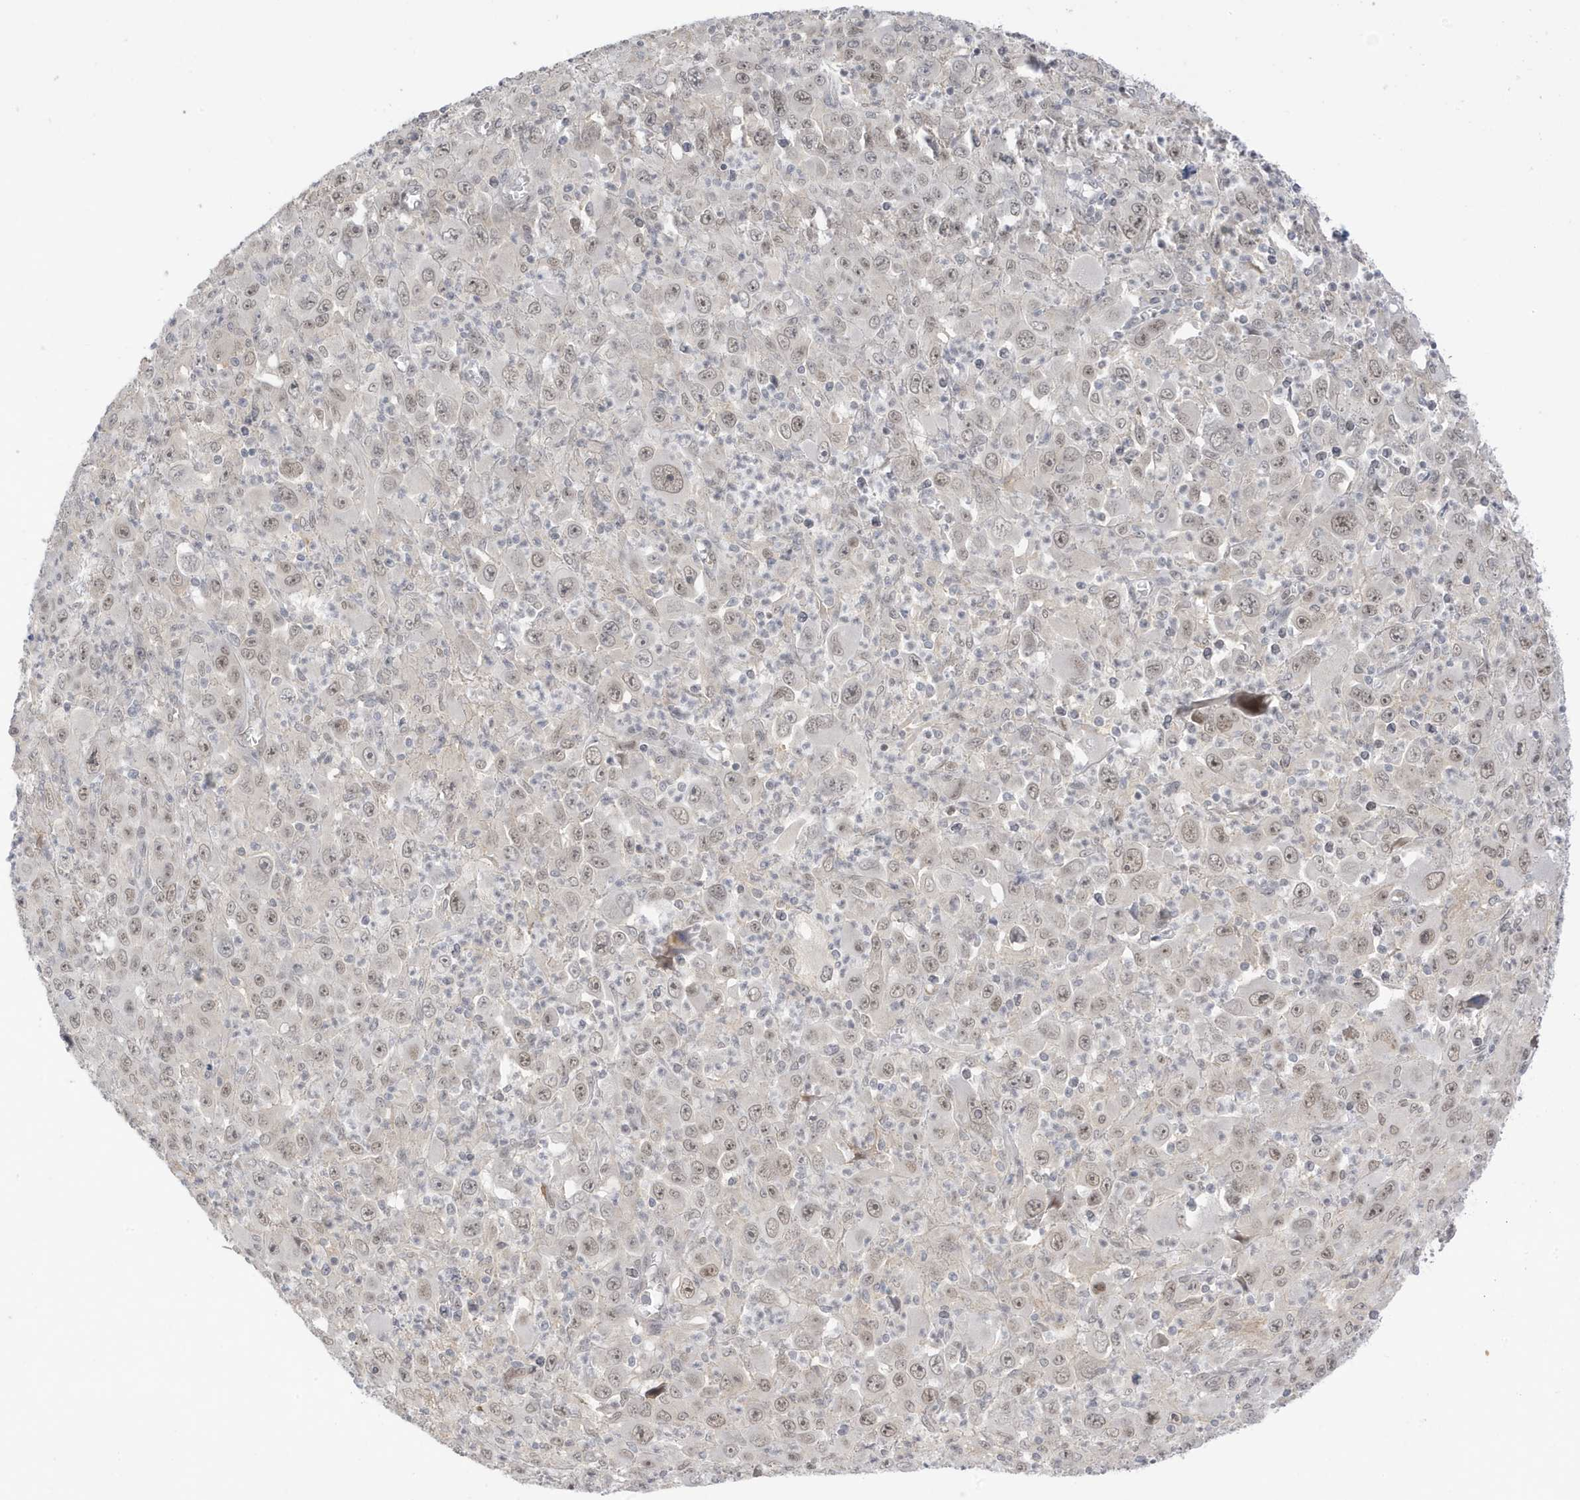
{"staining": {"intensity": "weak", "quantity": "25%-75%", "location": "nuclear"}, "tissue": "melanoma", "cell_type": "Tumor cells", "image_type": "cancer", "snomed": [{"axis": "morphology", "description": "Malignant melanoma, Metastatic site"}, {"axis": "topography", "description": "Skin"}], "caption": "Human malignant melanoma (metastatic site) stained with a brown dye demonstrates weak nuclear positive positivity in about 25%-75% of tumor cells.", "gene": "MSL3", "patient": {"sex": "female", "age": 56}}